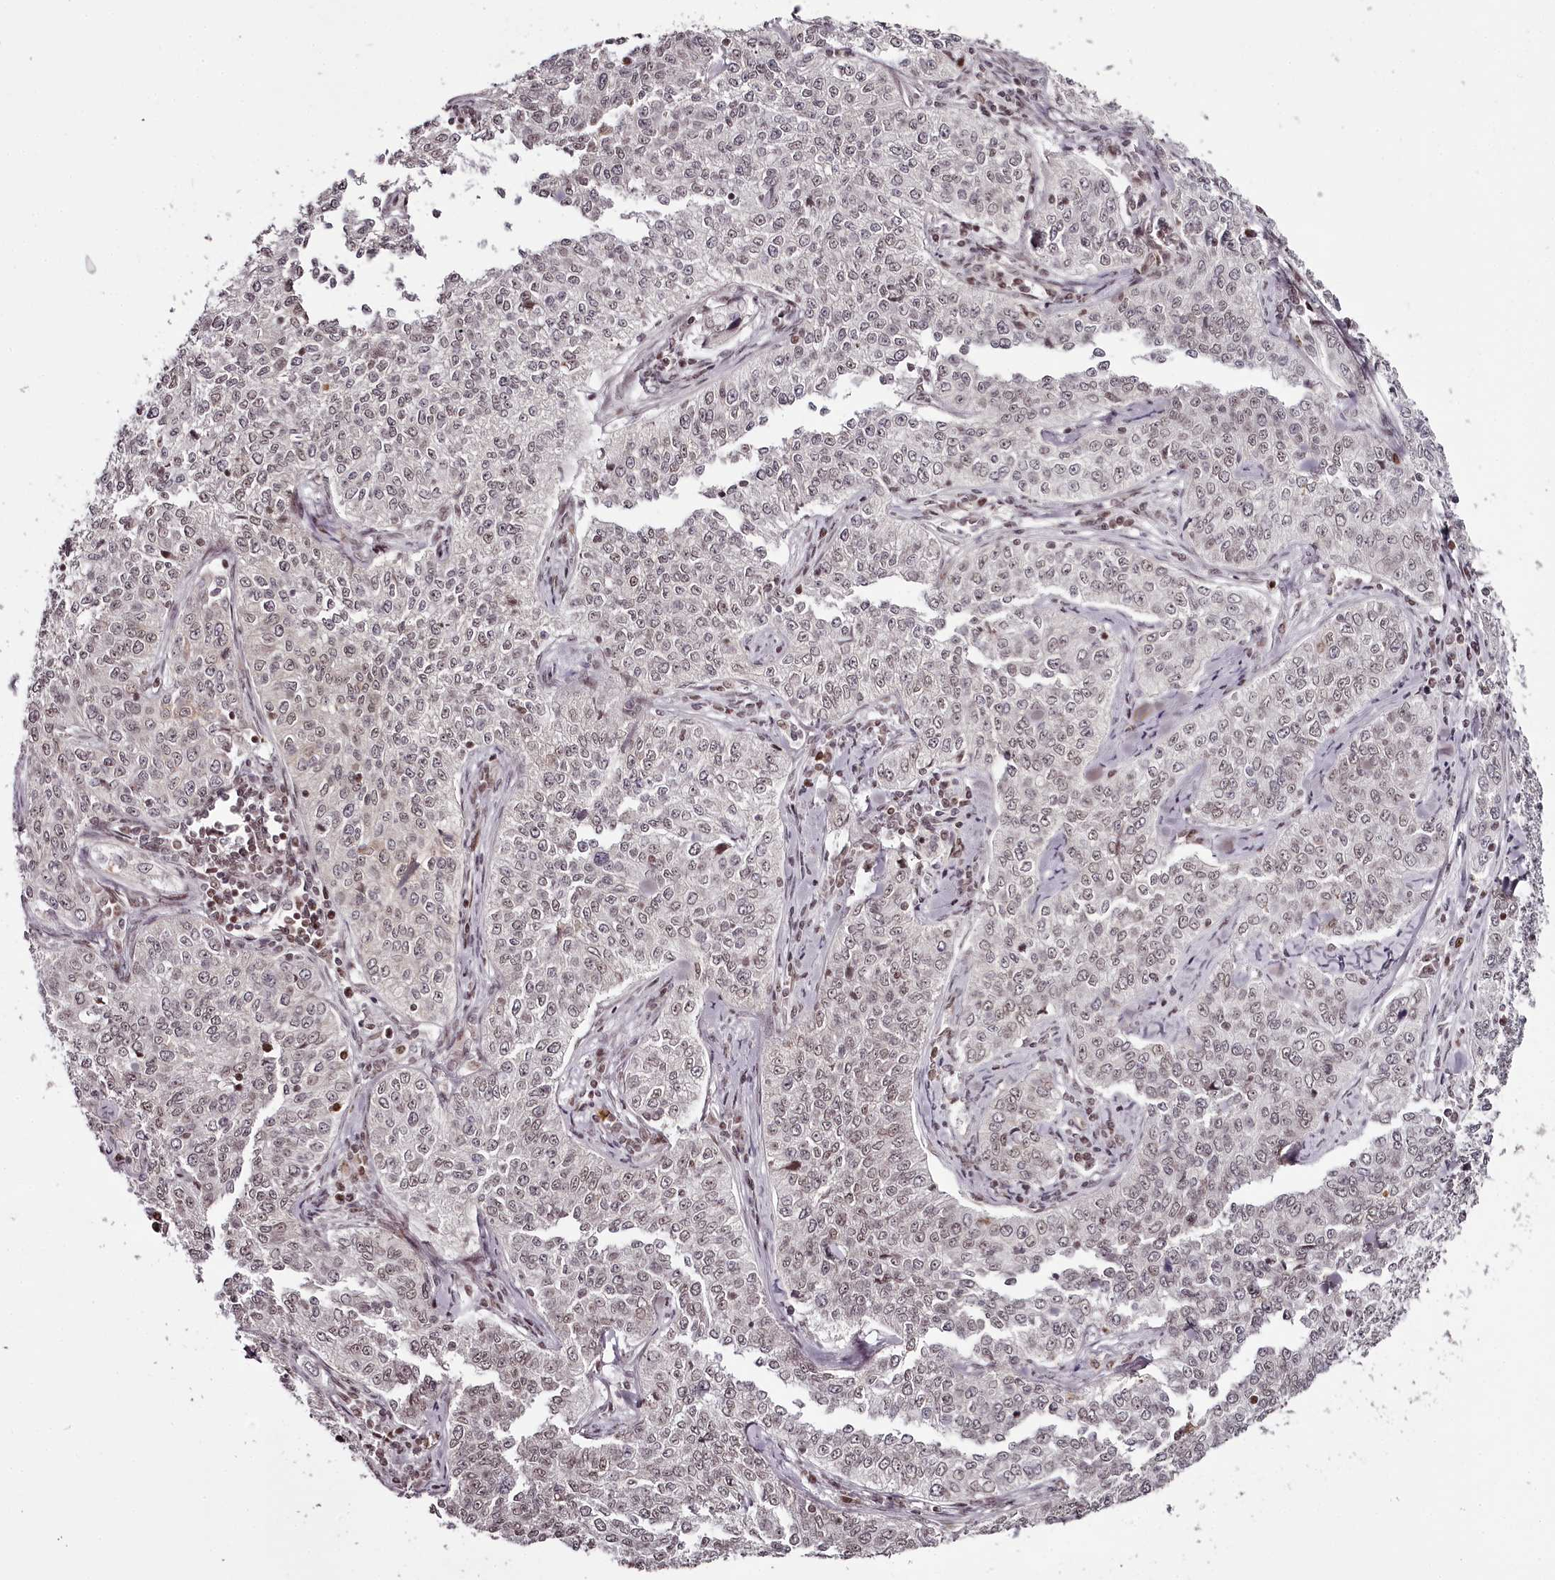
{"staining": {"intensity": "weak", "quantity": "<25%", "location": "nuclear"}, "tissue": "cervical cancer", "cell_type": "Tumor cells", "image_type": "cancer", "snomed": [{"axis": "morphology", "description": "Squamous cell carcinoma, NOS"}, {"axis": "topography", "description": "Cervix"}], "caption": "Tumor cells are negative for brown protein staining in squamous cell carcinoma (cervical).", "gene": "THYN1", "patient": {"sex": "female", "age": 35}}